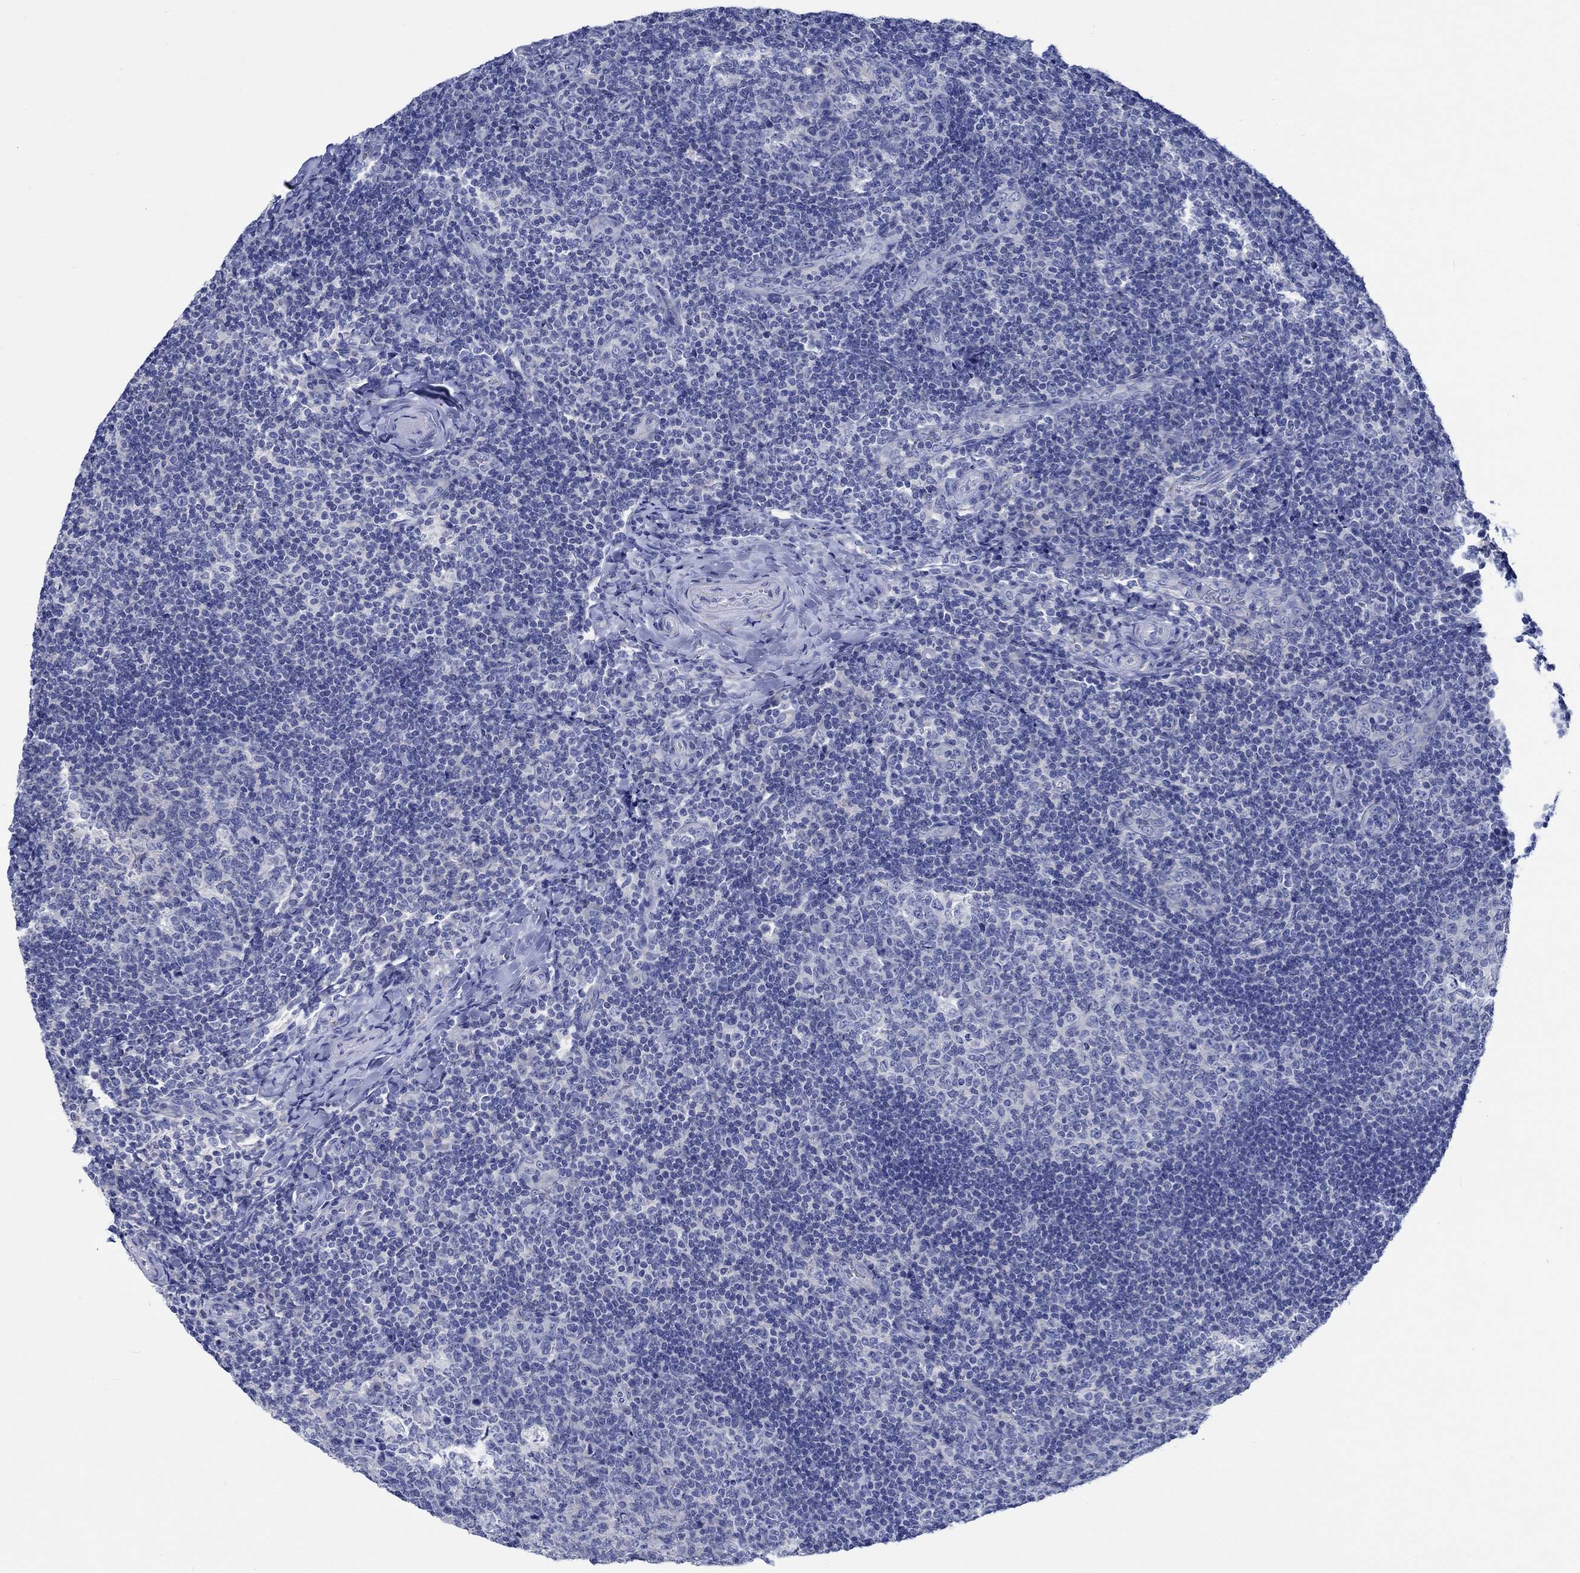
{"staining": {"intensity": "negative", "quantity": "none", "location": "none"}, "tissue": "tonsil", "cell_type": "Germinal center cells", "image_type": "normal", "snomed": [{"axis": "morphology", "description": "Normal tissue, NOS"}, {"axis": "topography", "description": "Tonsil"}], "caption": "Photomicrograph shows no significant protein staining in germinal center cells of benign tonsil. The staining was performed using DAB to visualize the protein expression in brown, while the nuclei were stained in blue with hematoxylin (Magnification: 20x).", "gene": "PTPRN2", "patient": {"sex": "male", "age": 17}}